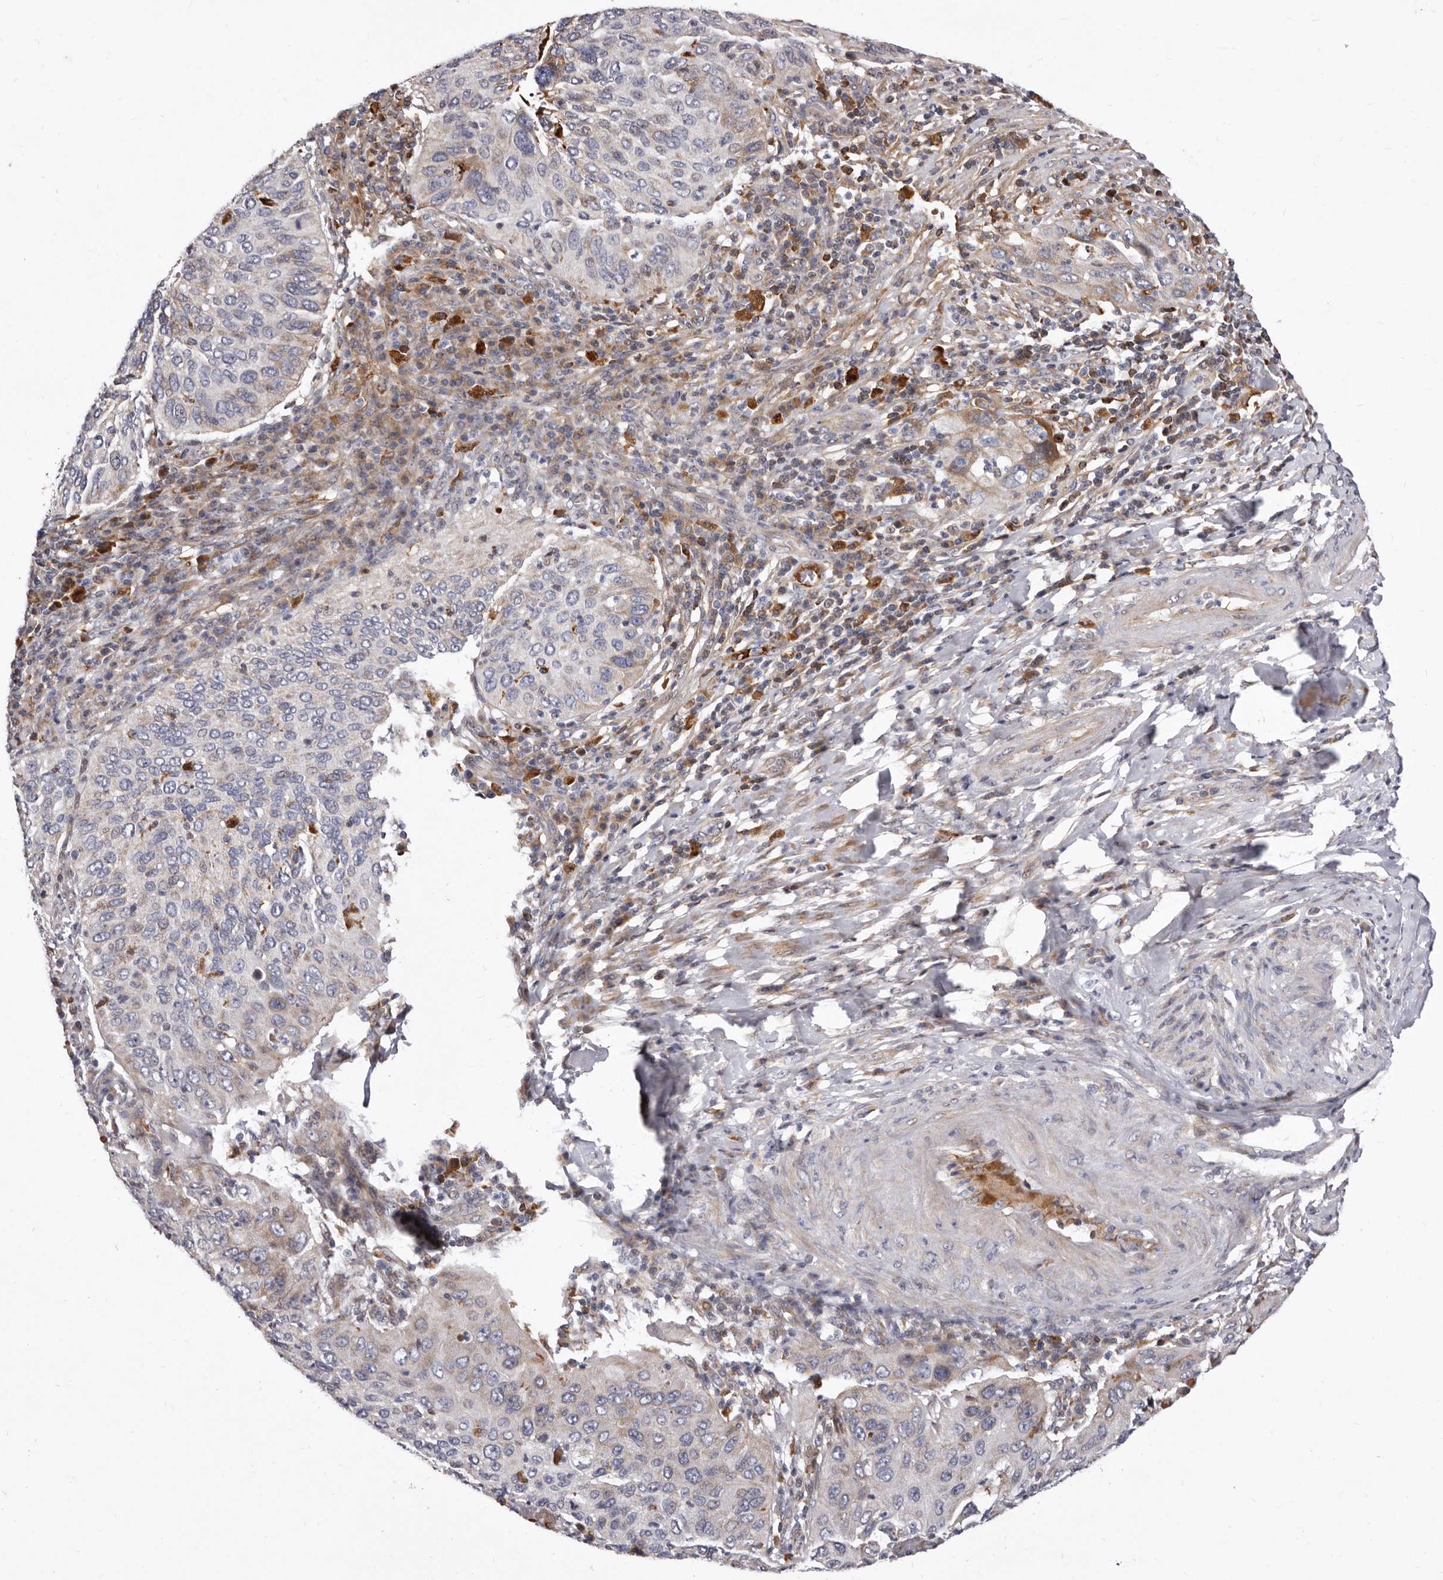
{"staining": {"intensity": "weak", "quantity": "<25%", "location": "cytoplasmic/membranous"}, "tissue": "cervical cancer", "cell_type": "Tumor cells", "image_type": "cancer", "snomed": [{"axis": "morphology", "description": "Squamous cell carcinoma, NOS"}, {"axis": "topography", "description": "Cervix"}], "caption": "IHC of human squamous cell carcinoma (cervical) exhibits no staining in tumor cells.", "gene": "NUBPL", "patient": {"sex": "female", "age": 38}}